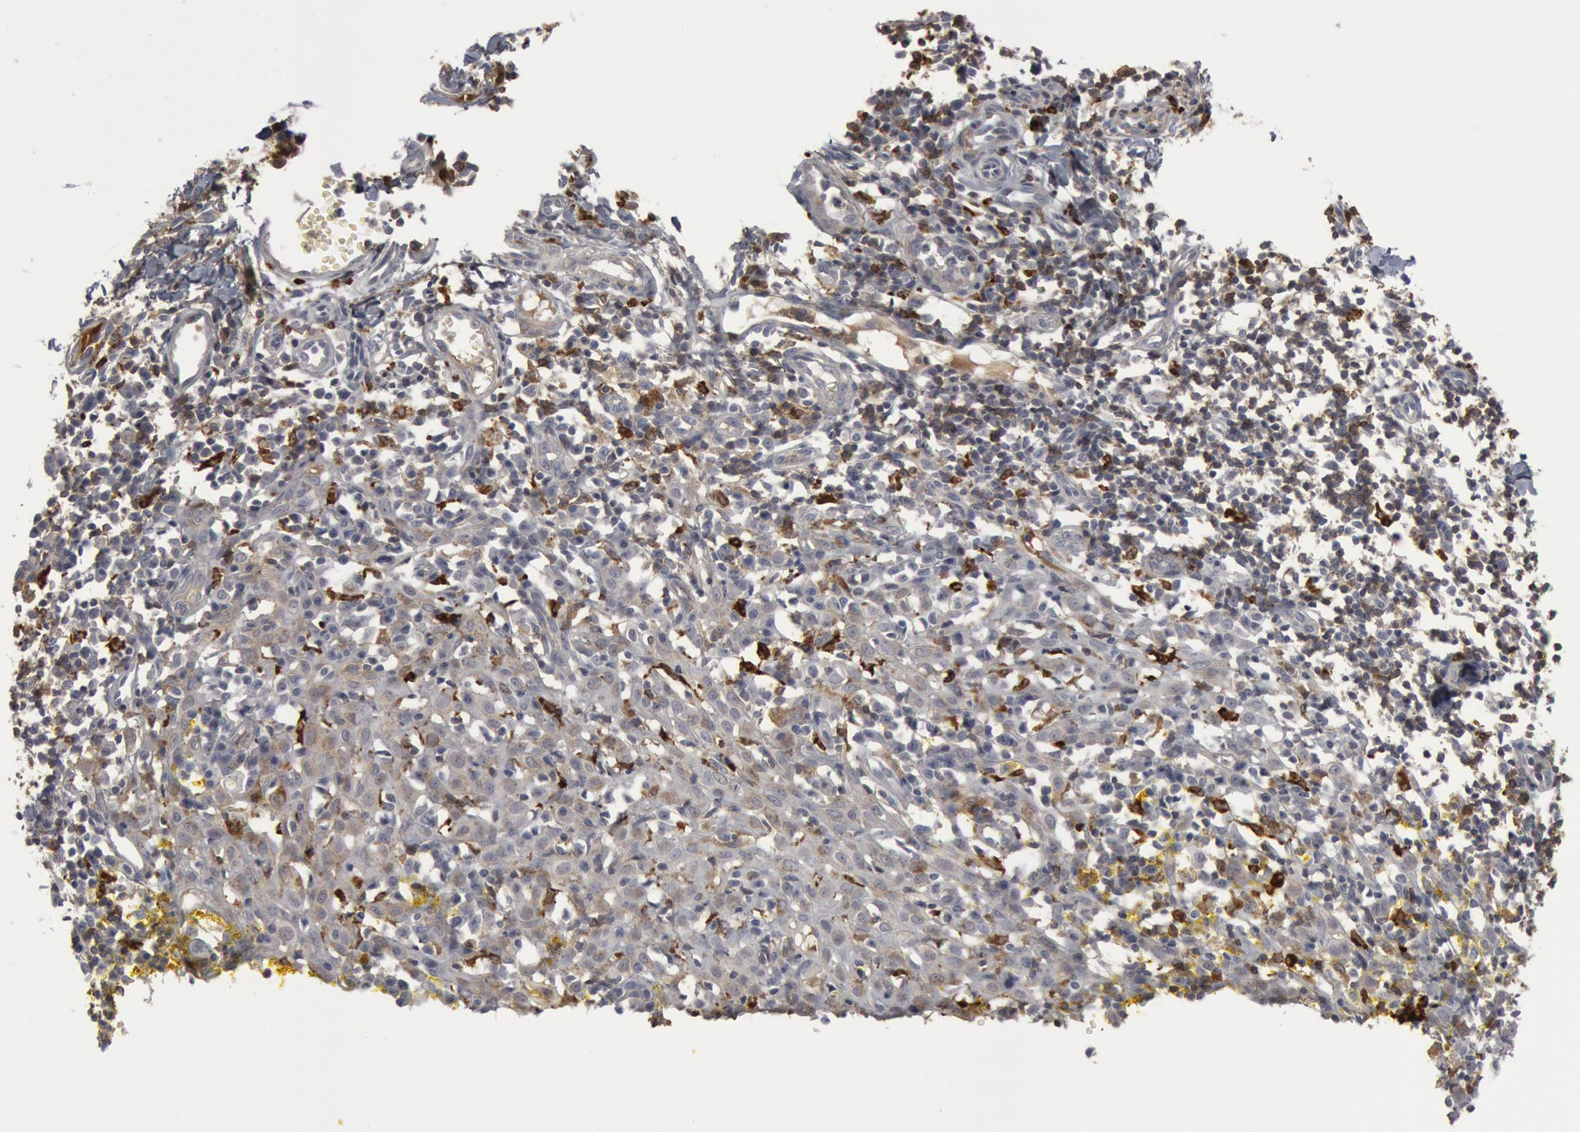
{"staining": {"intensity": "negative", "quantity": "none", "location": "none"}, "tissue": "melanoma", "cell_type": "Tumor cells", "image_type": "cancer", "snomed": [{"axis": "morphology", "description": "Malignant melanoma, NOS"}, {"axis": "topography", "description": "Skin"}], "caption": "IHC of malignant melanoma reveals no staining in tumor cells. The staining is performed using DAB (3,3'-diaminobenzidine) brown chromogen with nuclei counter-stained in using hematoxylin.", "gene": "C1QC", "patient": {"sex": "female", "age": 52}}